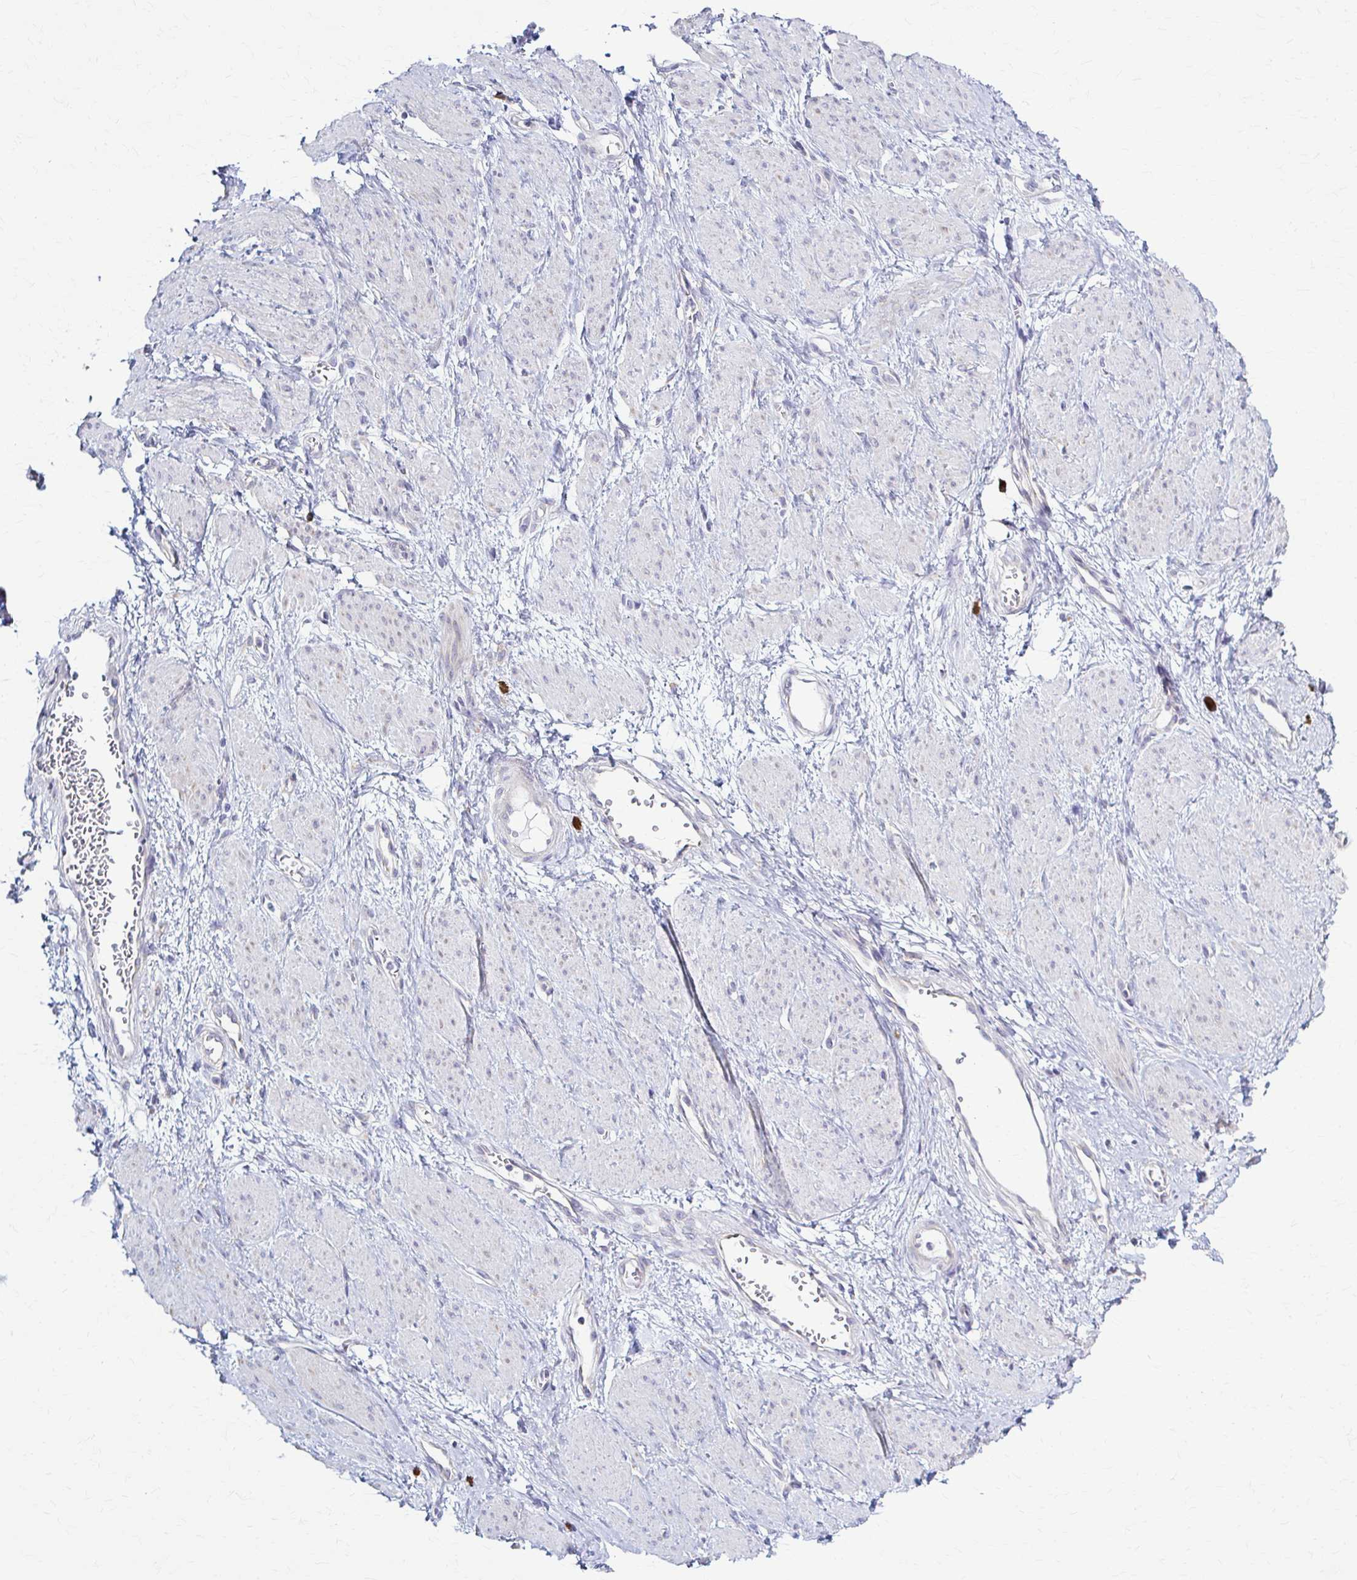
{"staining": {"intensity": "negative", "quantity": "none", "location": "none"}, "tissue": "smooth muscle", "cell_type": "Smooth muscle cells", "image_type": "normal", "snomed": [{"axis": "morphology", "description": "Normal tissue, NOS"}, {"axis": "topography", "description": "Smooth muscle"}, {"axis": "topography", "description": "Uterus"}], "caption": "An image of smooth muscle stained for a protein shows no brown staining in smooth muscle cells.", "gene": "PRKRA", "patient": {"sex": "female", "age": 39}}